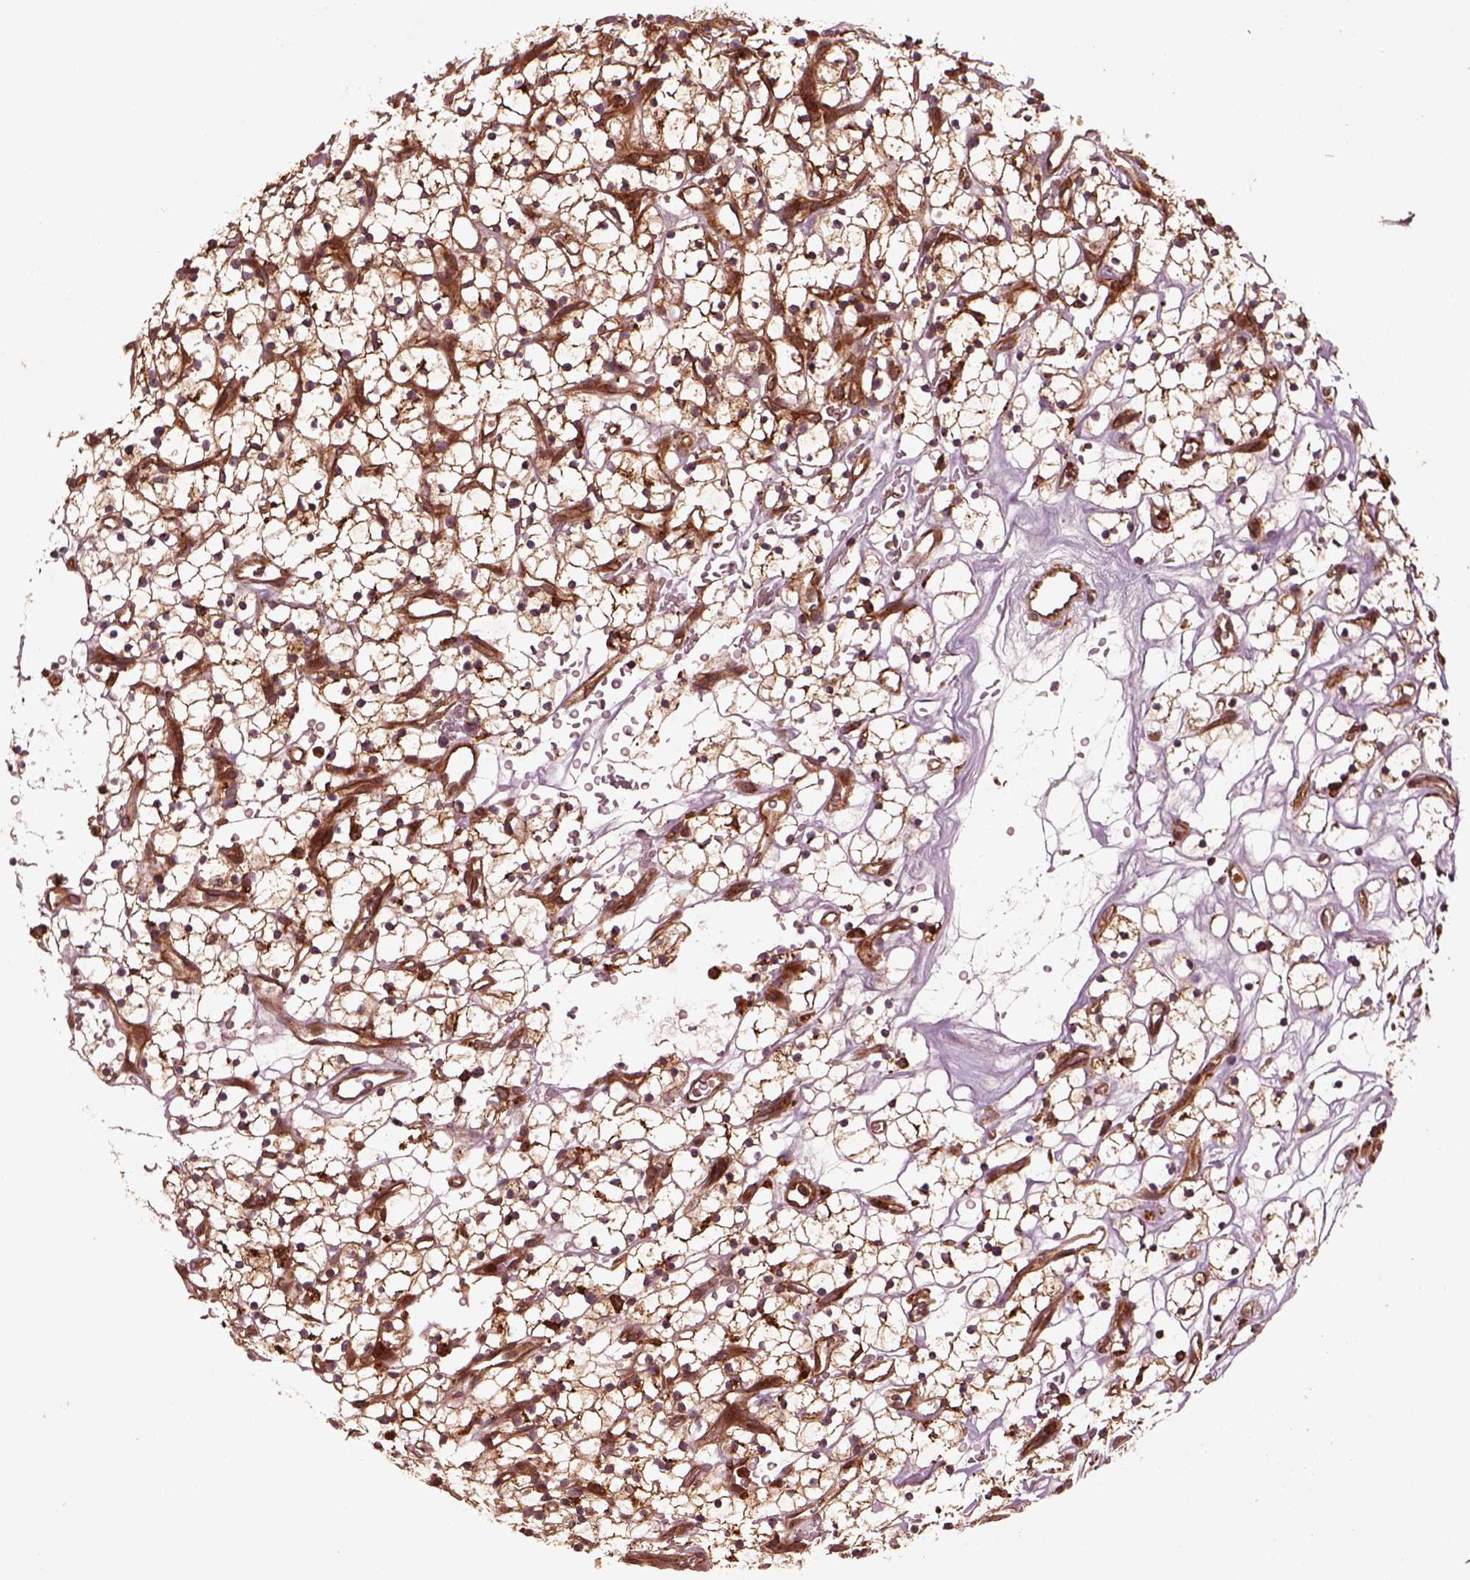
{"staining": {"intensity": "strong", "quantity": "25%-75%", "location": "cytoplasmic/membranous"}, "tissue": "renal cancer", "cell_type": "Tumor cells", "image_type": "cancer", "snomed": [{"axis": "morphology", "description": "Adenocarcinoma, NOS"}, {"axis": "topography", "description": "Kidney"}], "caption": "Protein expression analysis of renal cancer (adenocarcinoma) reveals strong cytoplasmic/membranous expression in approximately 25%-75% of tumor cells.", "gene": "WASHC2A", "patient": {"sex": "female", "age": 64}}